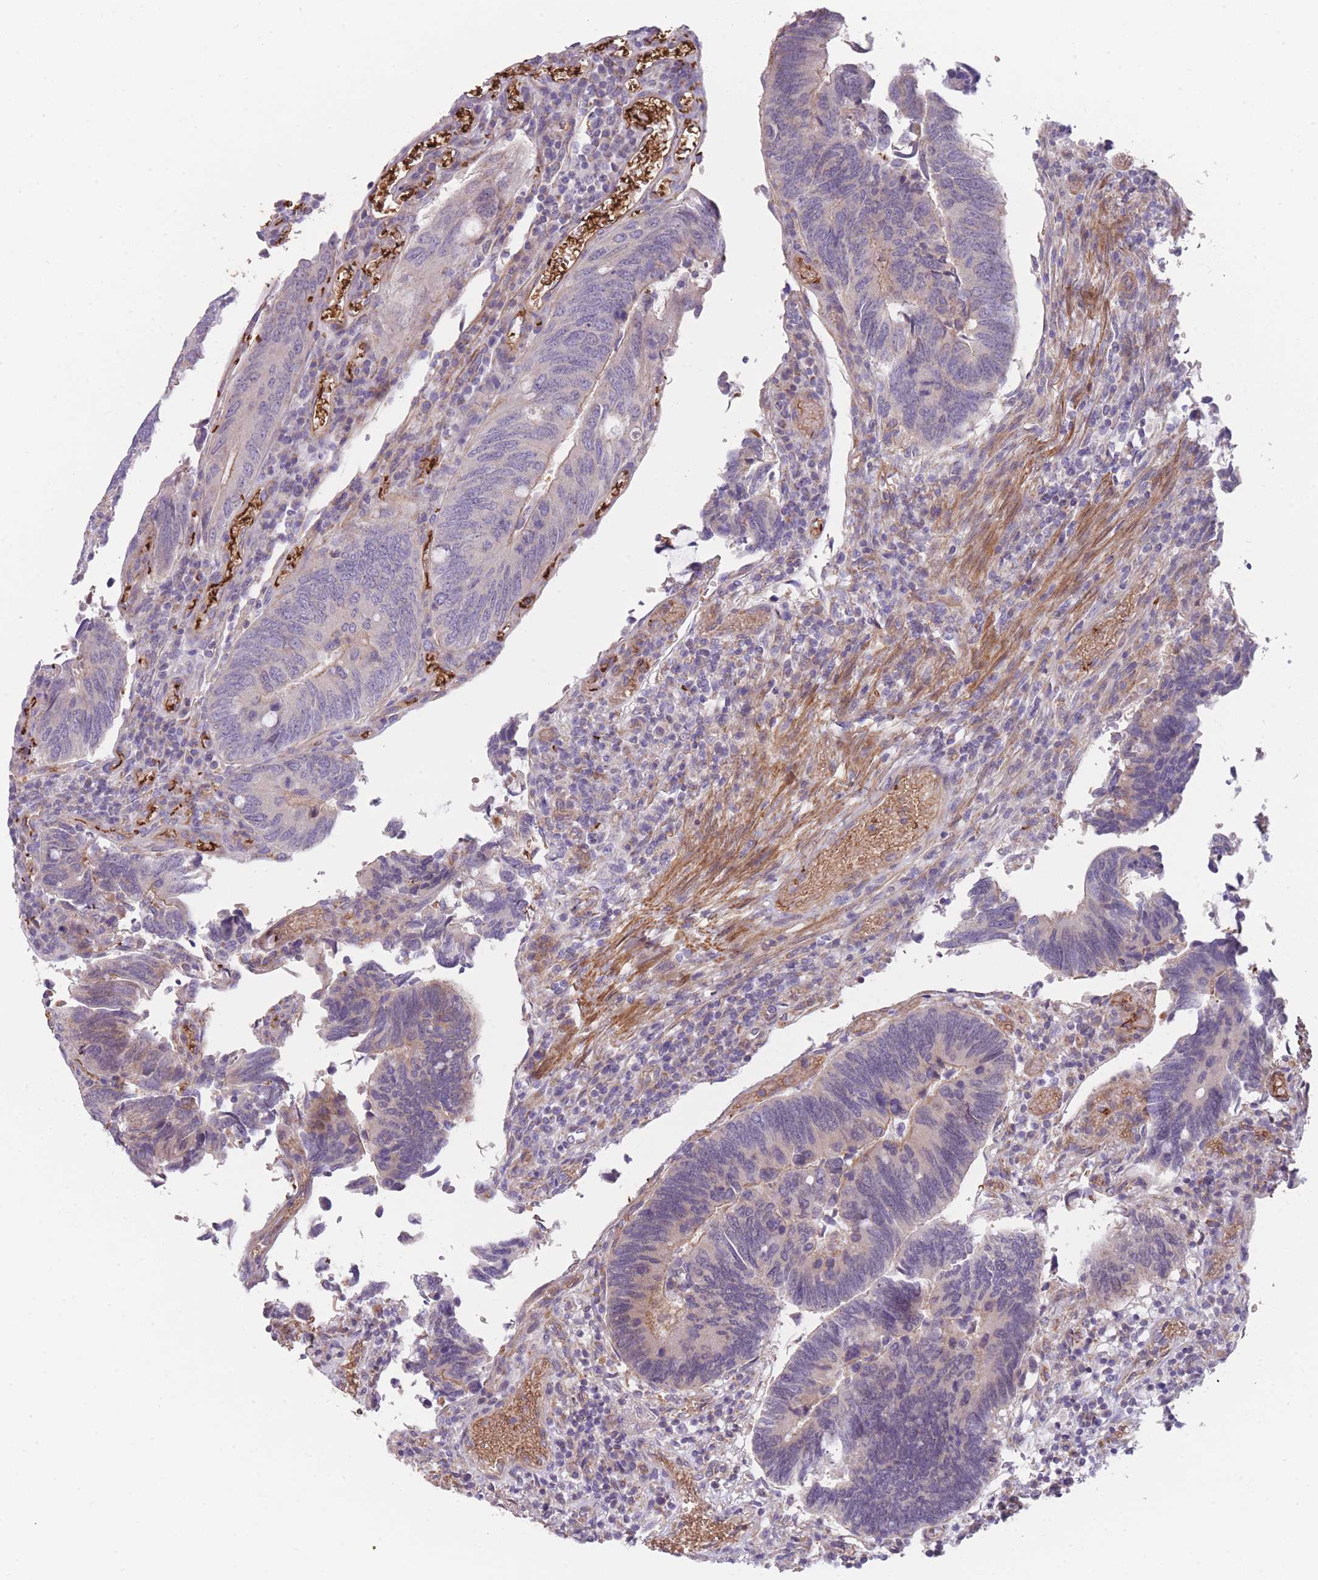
{"staining": {"intensity": "negative", "quantity": "none", "location": "none"}, "tissue": "colorectal cancer", "cell_type": "Tumor cells", "image_type": "cancer", "snomed": [{"axis": "morphology", "description": "Adenocarcinoma, NOS"}, {"axis": "topography", "description": "Colon"}], "caption": "Colorectal cancer (adenocarcinoma) was stained to show a protein in brown. There is no significant staining in tumor cells.", "gene": "SMPD4", "patient": {"sex": "male", "age": 87}}